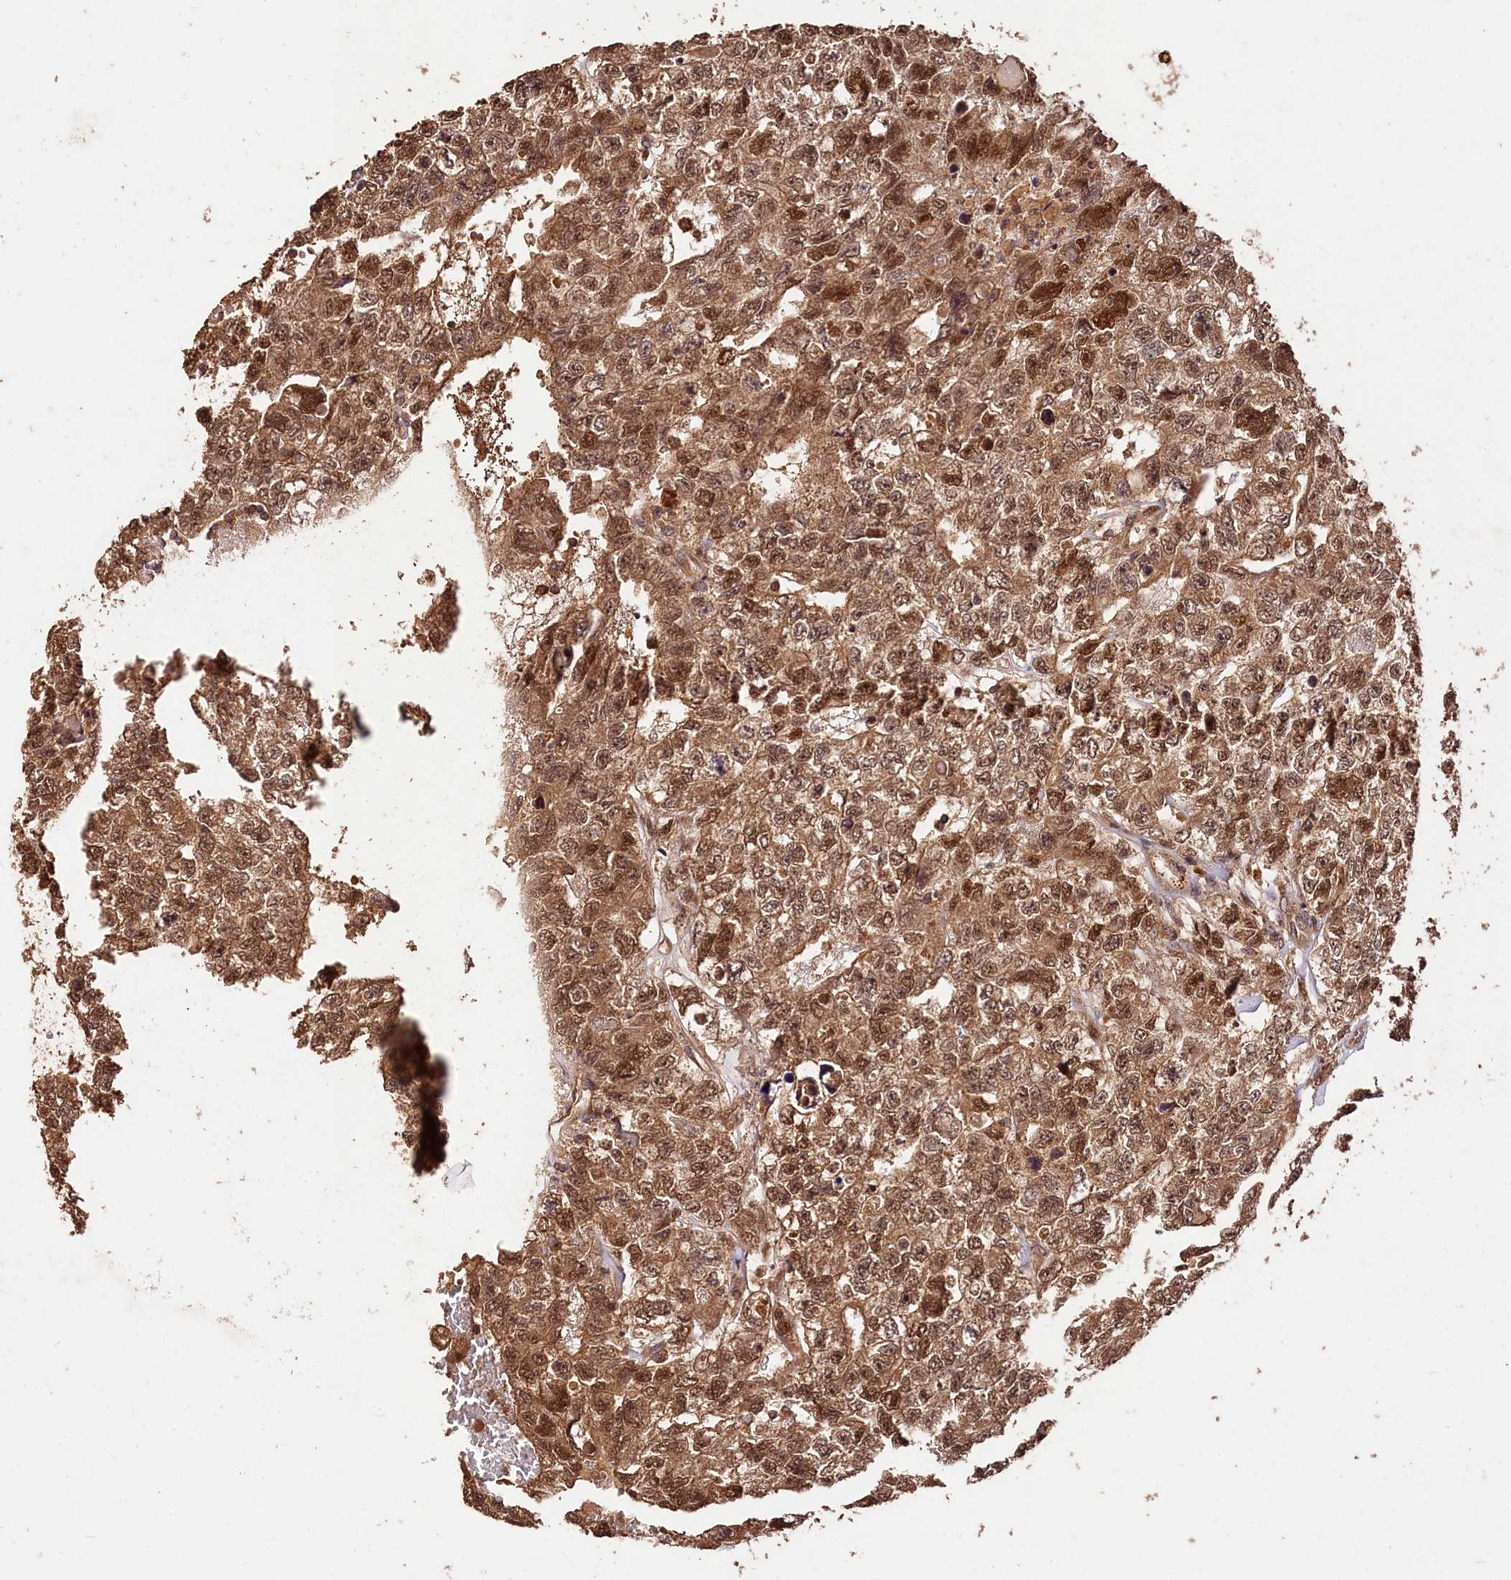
{"staining": {"intensity": "moderate", "quantity": ">75%", "location": "cytoplasmic/membranous,nuclear"}, "tissue": "testis cancer", "cell_type": "Tumor cells", "image_type": "cancer", "snomed": [{"axis": "morphology", "description": "Carcinoma, Embryonal, NOS"}, {"axis": "topography", "description": "Testis"}], "caption": "Moderate cytoplasmic/membranous and nuclear staining is seen in approximately >75% of tumor cells in testis cancer.", "gene": "KPTN", "patient": {"sex": "male", "age": 26}}